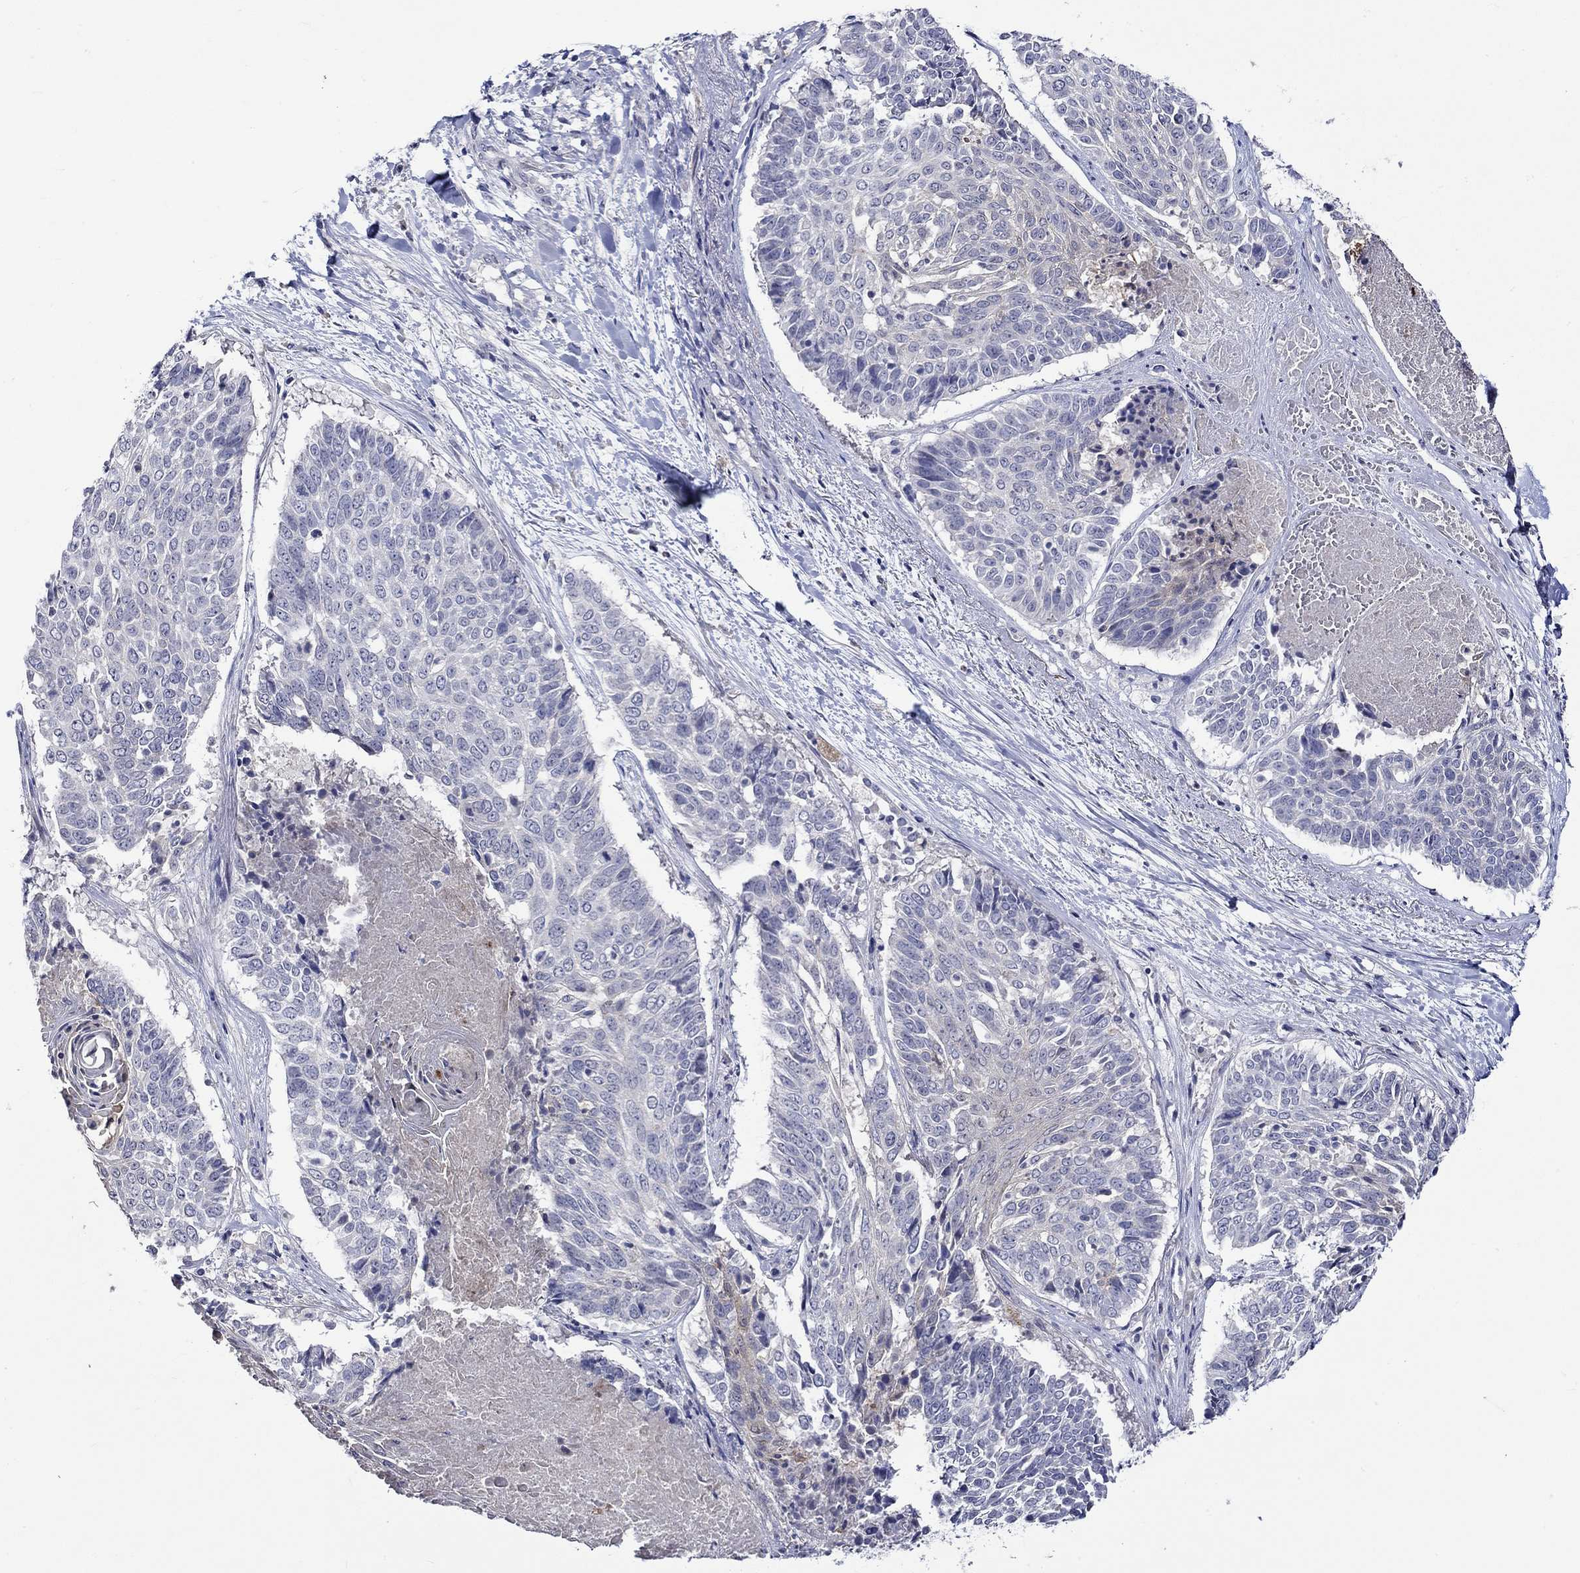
{"staining": {"intensity": "negative", "quantity": "none", "location": "none"}, "tissue": "lung cancer", "cell_type": "Tumor cells", "image_type": "cancer", "snomed": [{"axis": "morphology", "description": "Squamous cell carcinoma, NOS"}, {"axis": "topography", "description": "Lung"}], "caption": "An image of human squamous cell carcinoma (lung) is negative for staining in tumor cells.", "gene": "CRYAB", "patient": {"sex": "male", "age": 64}}